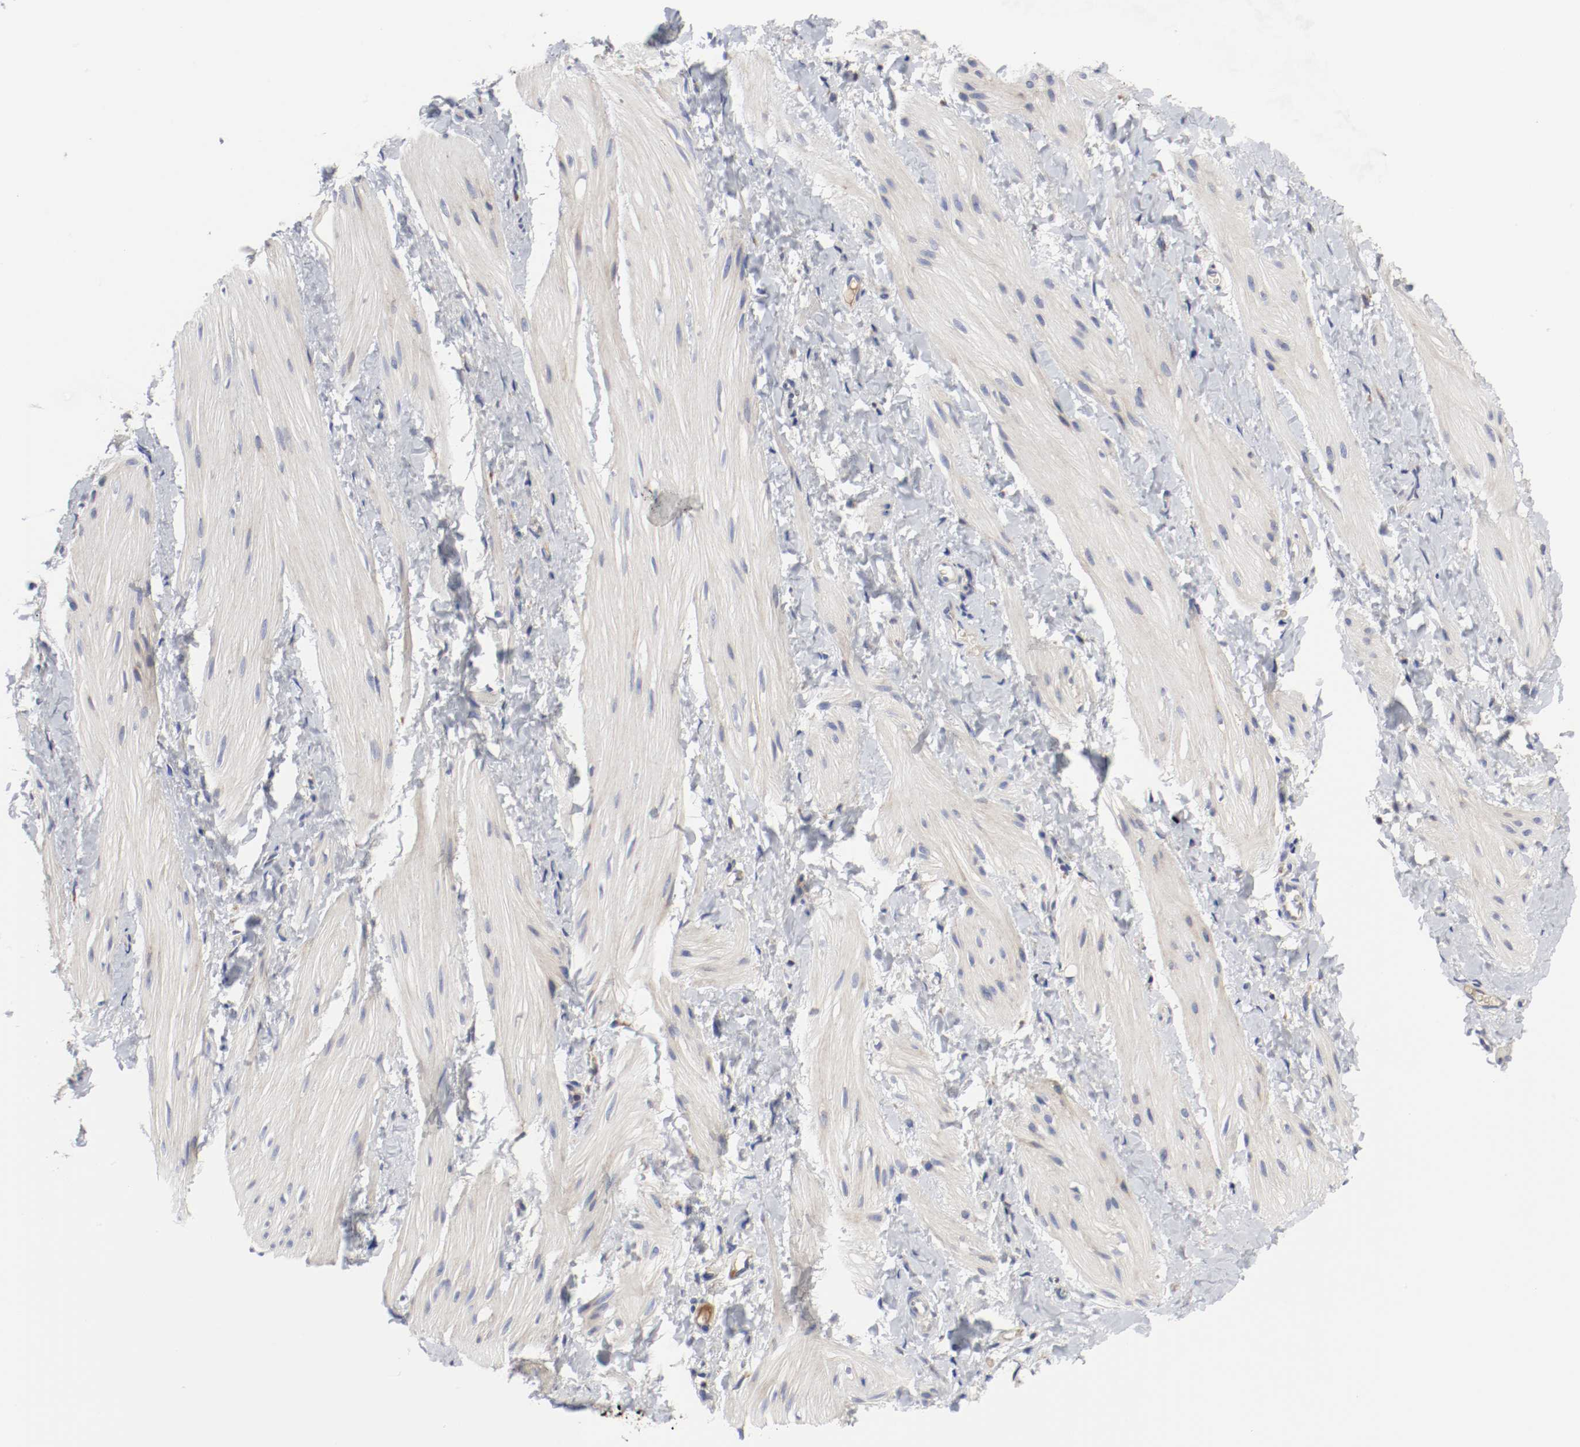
{"staining": {"intensity": "moderate", "quantity": "<25%", "location": "cytoplasmic/membranous"}, "tissue": "smooth muscle", "cell_type": "Smooth muscle cells", "image_type": "normal", "snomed": [{"axis": "morphology", "description": "Normal tissue, NOS"}, {"axis": "topography", "description": "Smooth muscle"}], "caption": "Immunohistochemical staining of unremarkable smooth muscle displays <25% levels of moderate cytoplasmic/membranous protein positivity in approximately <25% of smooth muscle cells.", "gene": "AFG3L2", "patient": {"sex": "male", "age": 16}}